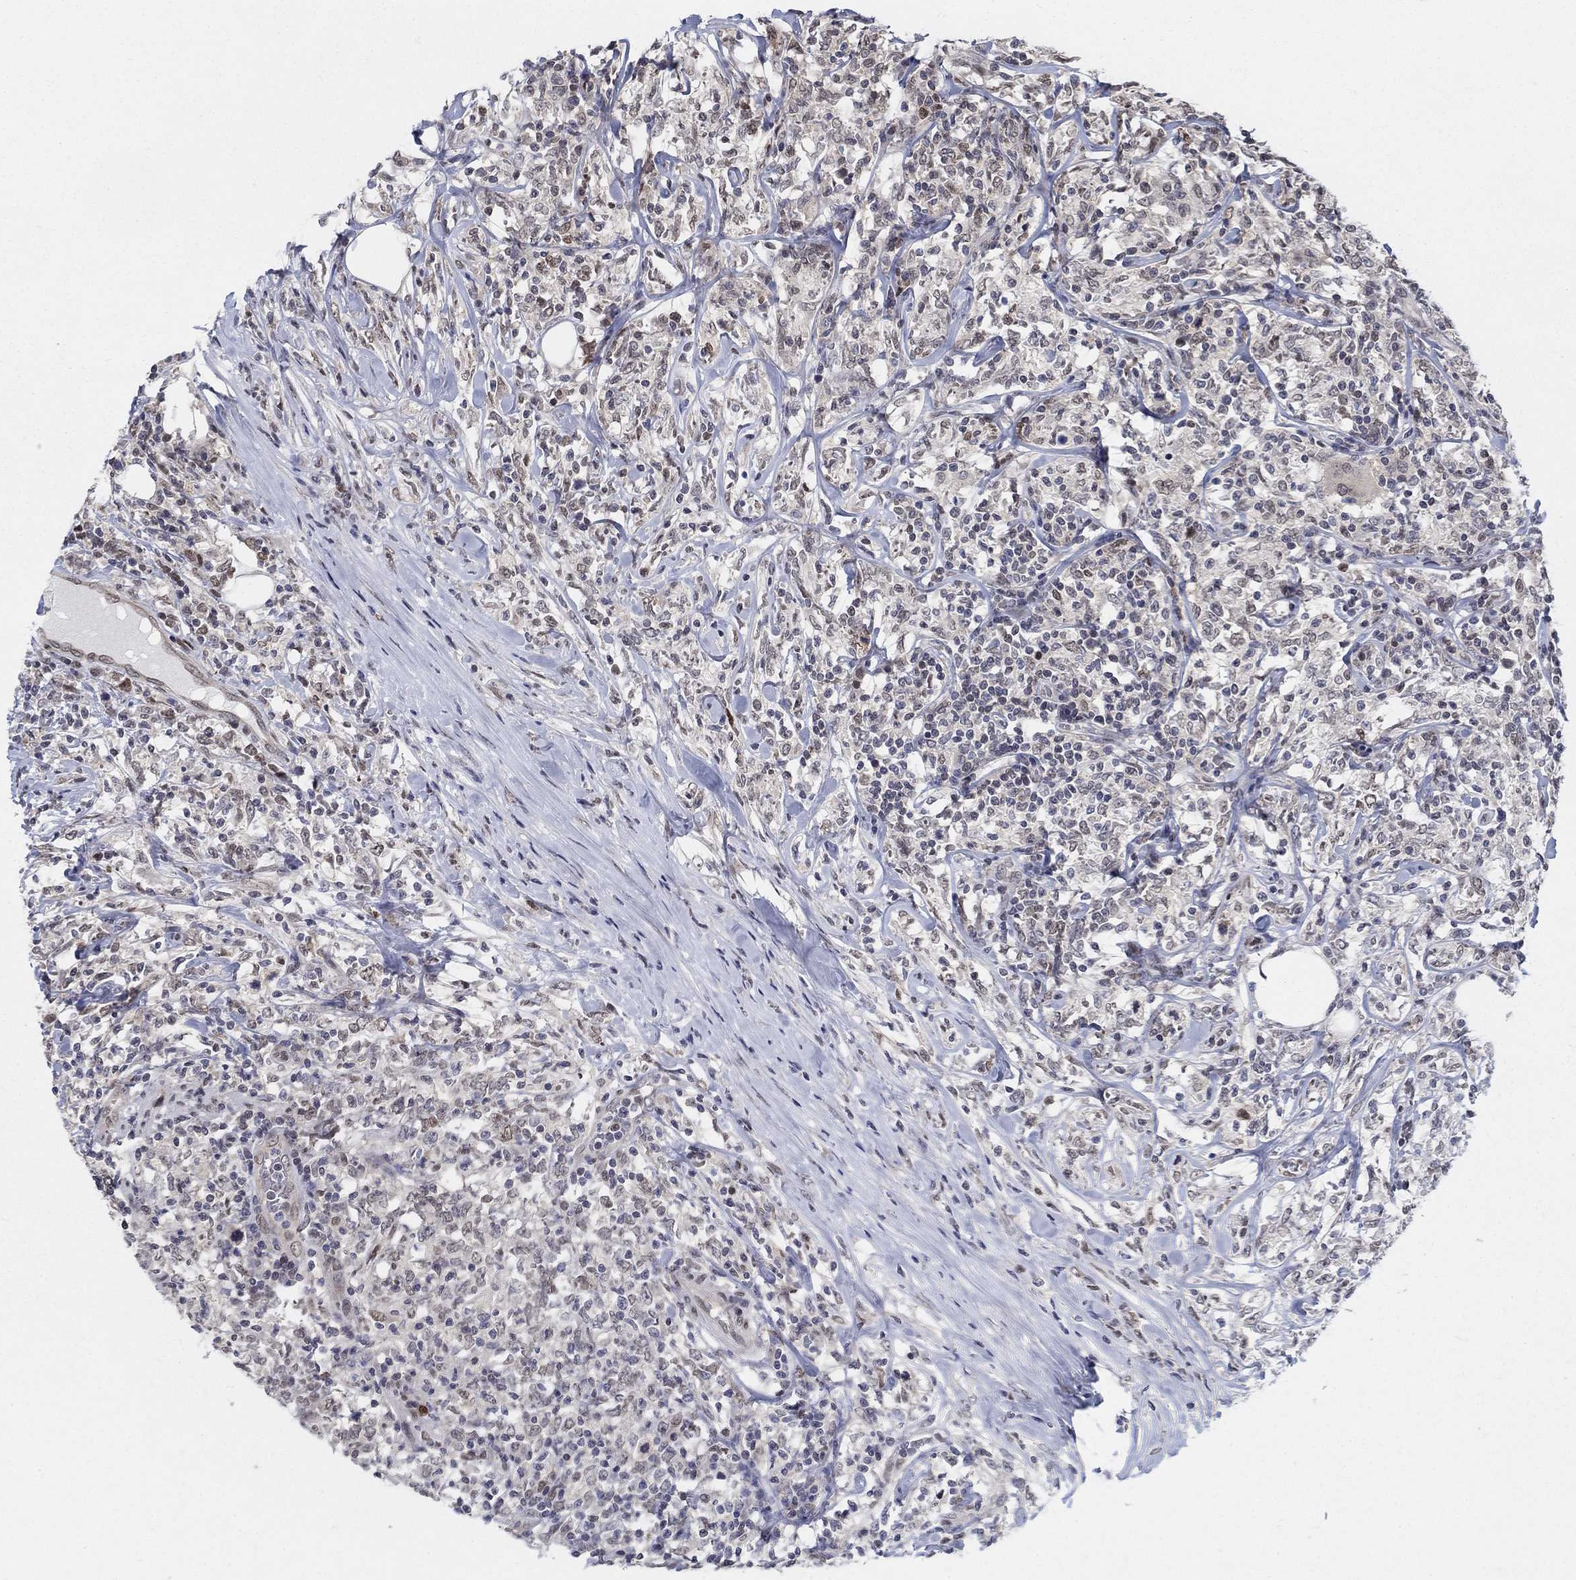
{"staining": {"intensity": "negative", "quantity": "none", "location": "none"}, "tissue": "lymphoma", "cell_type": "Tumor cells", "image_type": "cancer", "snomed": [{"axis": "morphology", "description": "Malignant lymphoma, non-Hodgkin's type, High grade"}, {"axis": "topography", "description": "Lymph node"}], "caption": "An immunohistochemistry (IHC) image of lymphoma is shown. There is no staining in tumor cells of lymphoma. Brightfield microscopy of IHC stained with DAB (brown) and hematoxylin (blue), captured at high magnification.", "gene": "CENPE", "patient": {"sex": "female", "age": 84}}